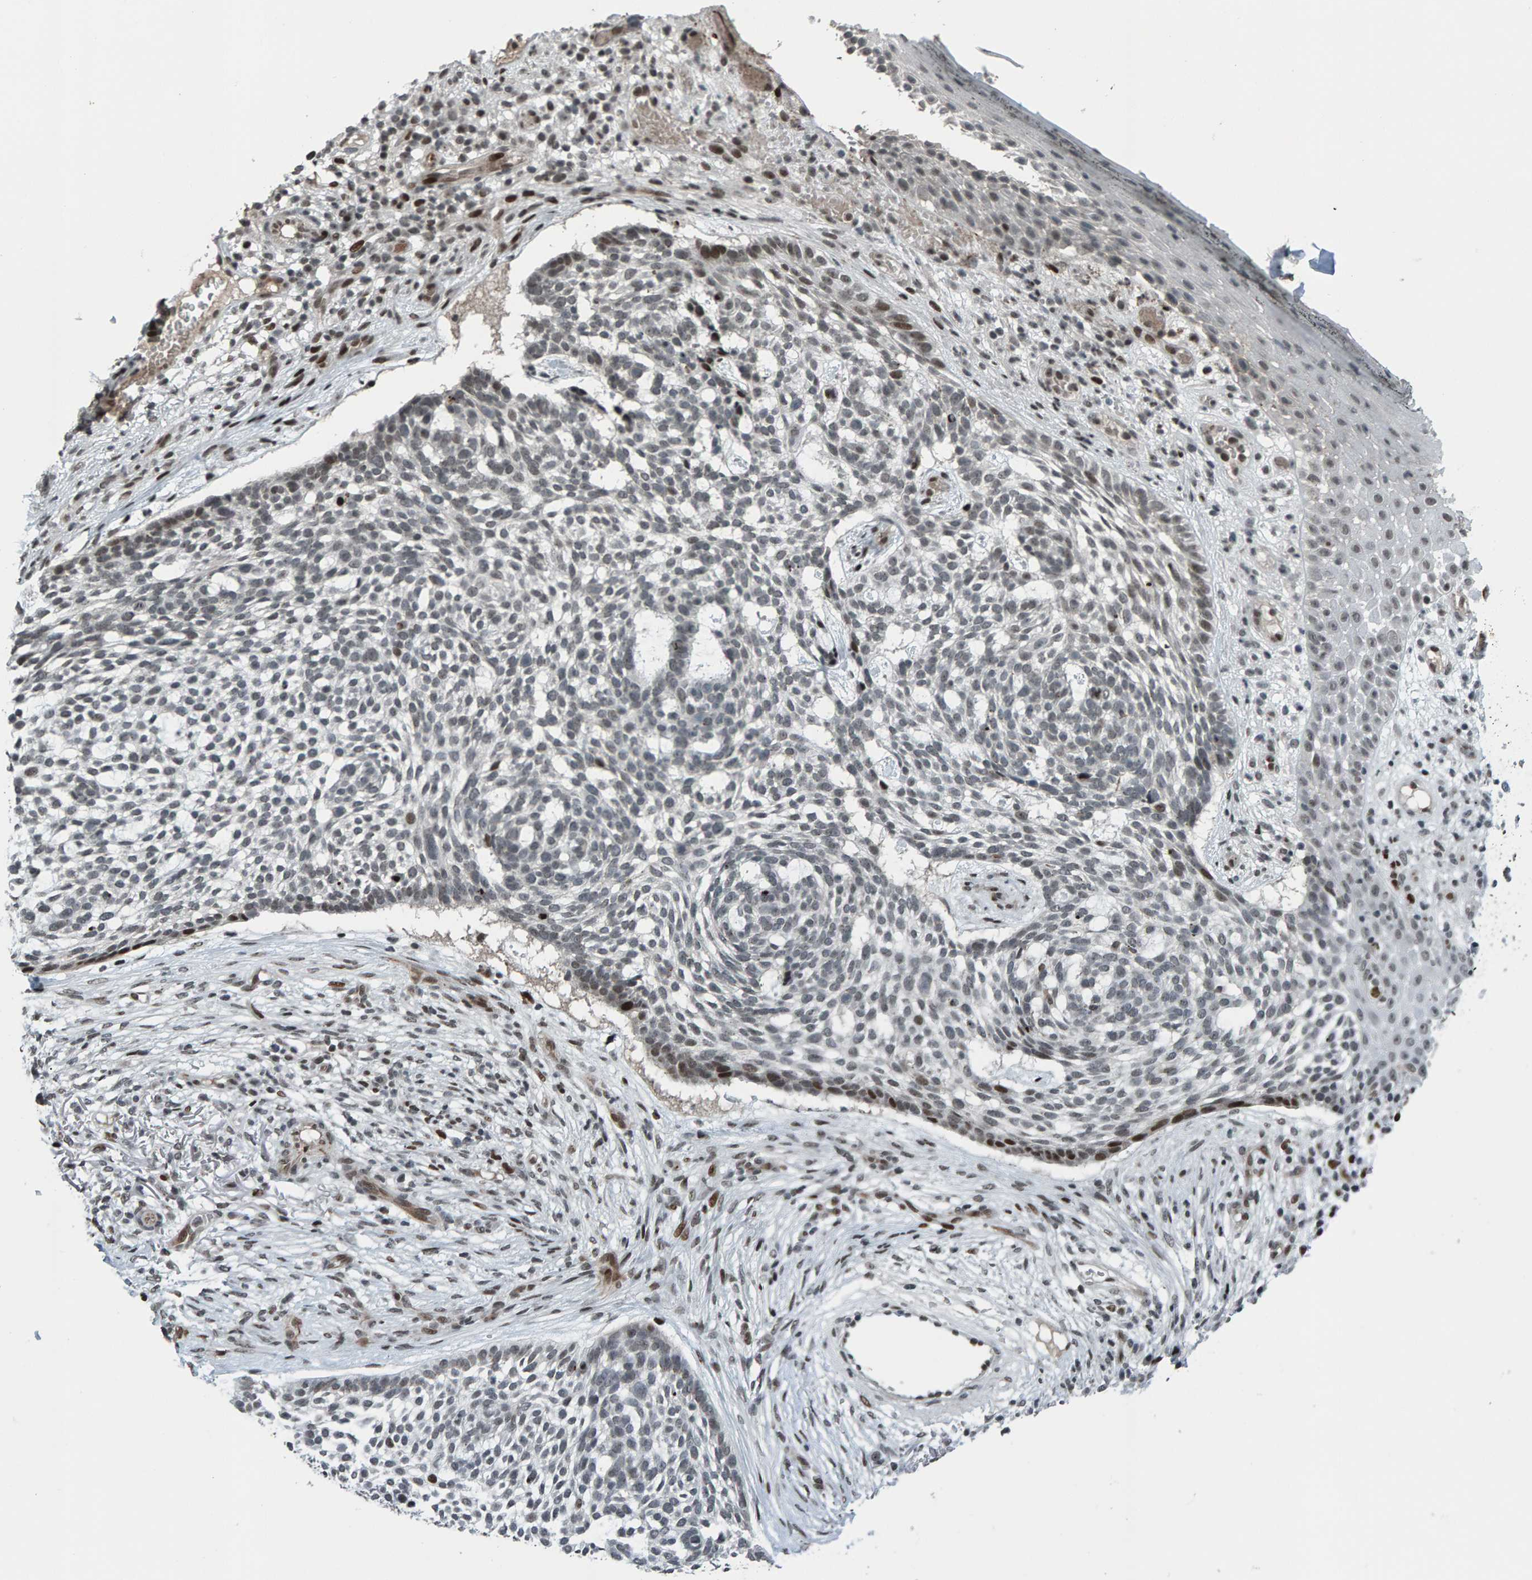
{"staining": {"intensity": "moderate", "quantity": "<25%", "location": "nuclear"}, "tissue": "skin cancer", "cell_type": "Tumor cells", "image_type": "cancer", "snomed": [{"axis": "morphology", "description": "Basal cell carcinoma"}, {"axis": "topography", "description": "Skin"}], "caption": "Protein staining of skin cancer (basal cell carcinoma) tissue shows moderate nuclear positivity in about <25% of tumor cells.", "gene": "ZNF366", "patient": {"sex": "female", "age": 64}}